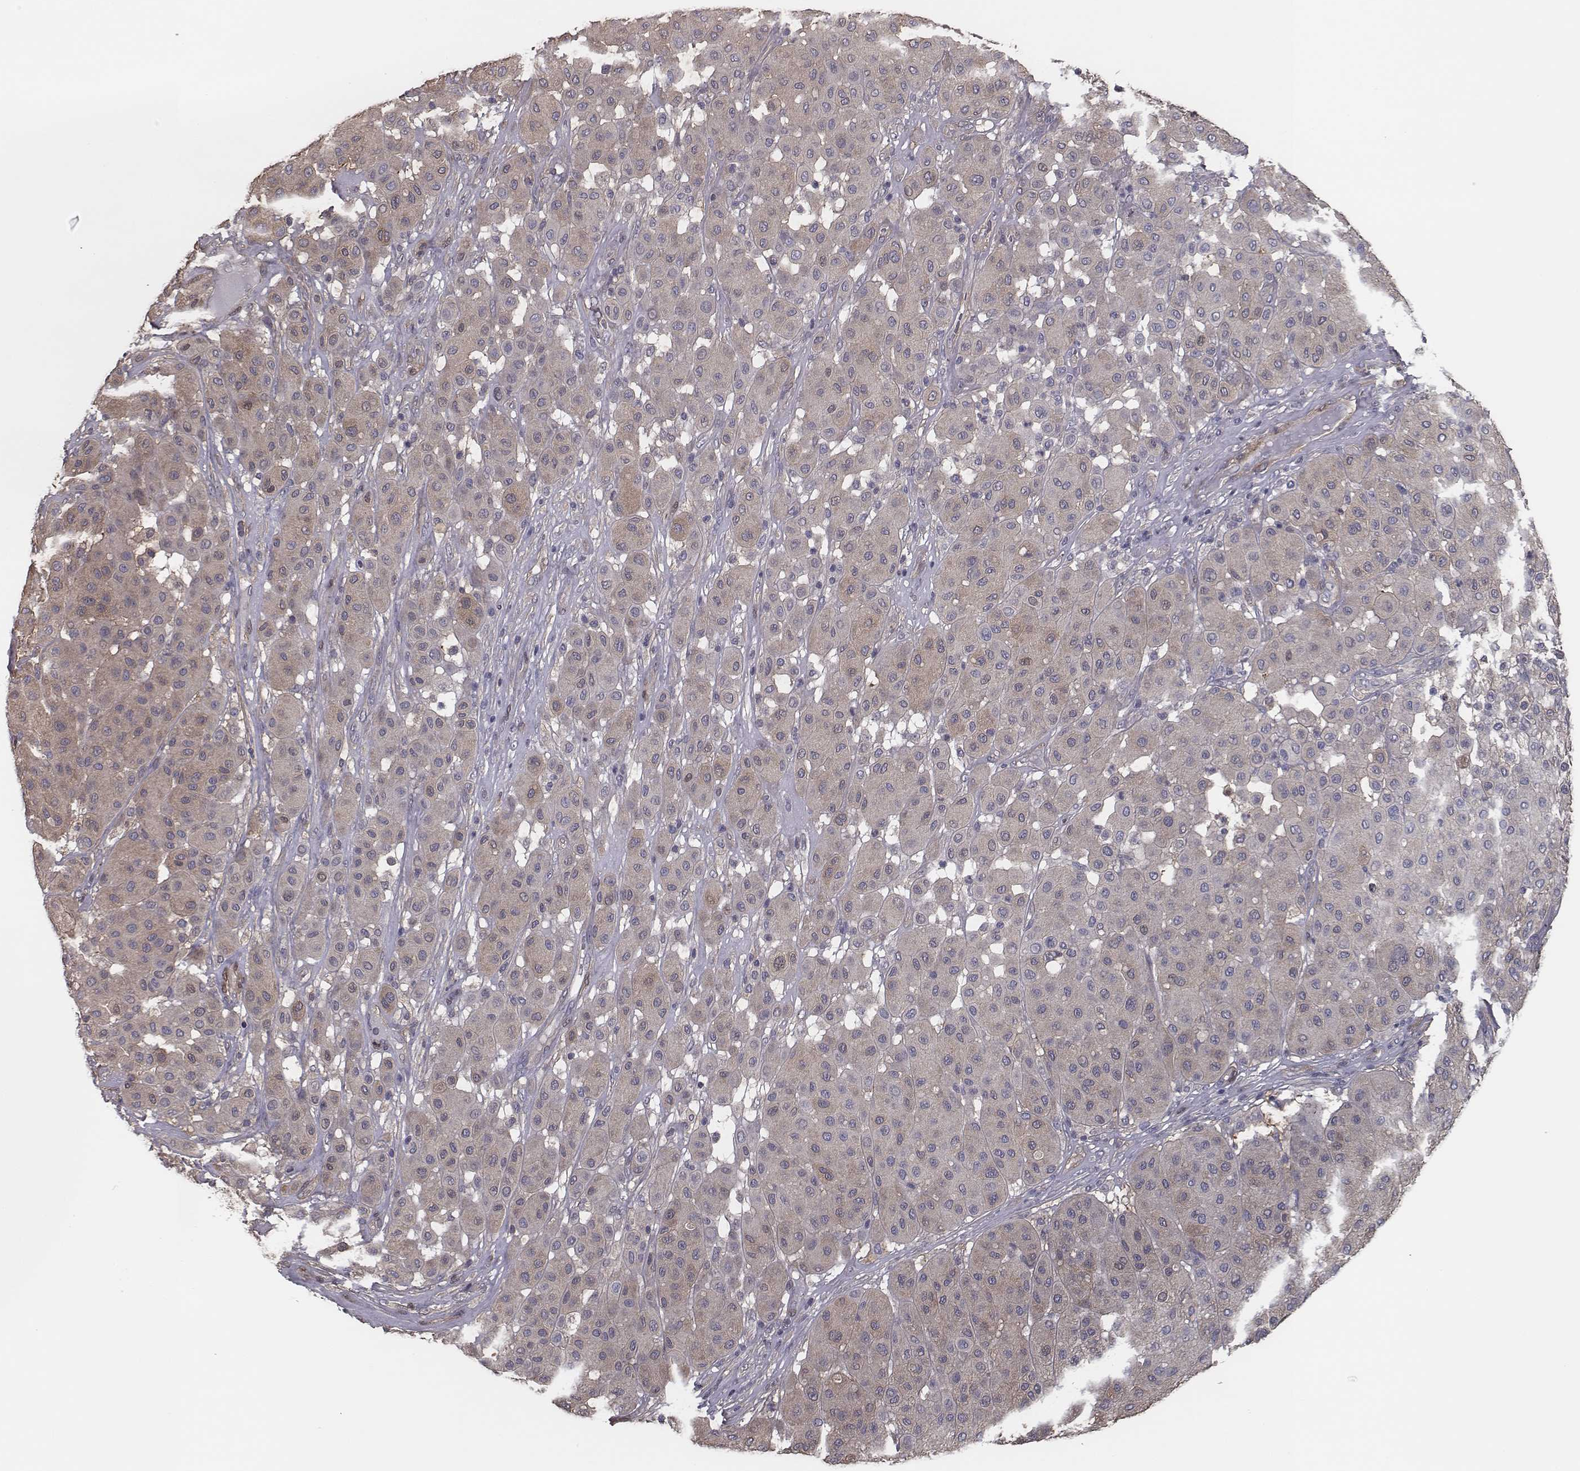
{"staining": {"intensity": "weak", "quantity": "<25%", "location": "cytoplasmic/membranous"}, "tissue": "melanoma", "cell_type": "Tumor cells", "image_type": "cancer", "snomed": [{"axis": "morphology", "description": "Malignant melanoma, Metastatic site"}, {"axis": "topography", "description": "Smooth muscle"}], "caption": "Tumor cells show no significant staining in melanoma.", "gene": "ISYNA1", "patient": {"sex": "male", "age": 41}}